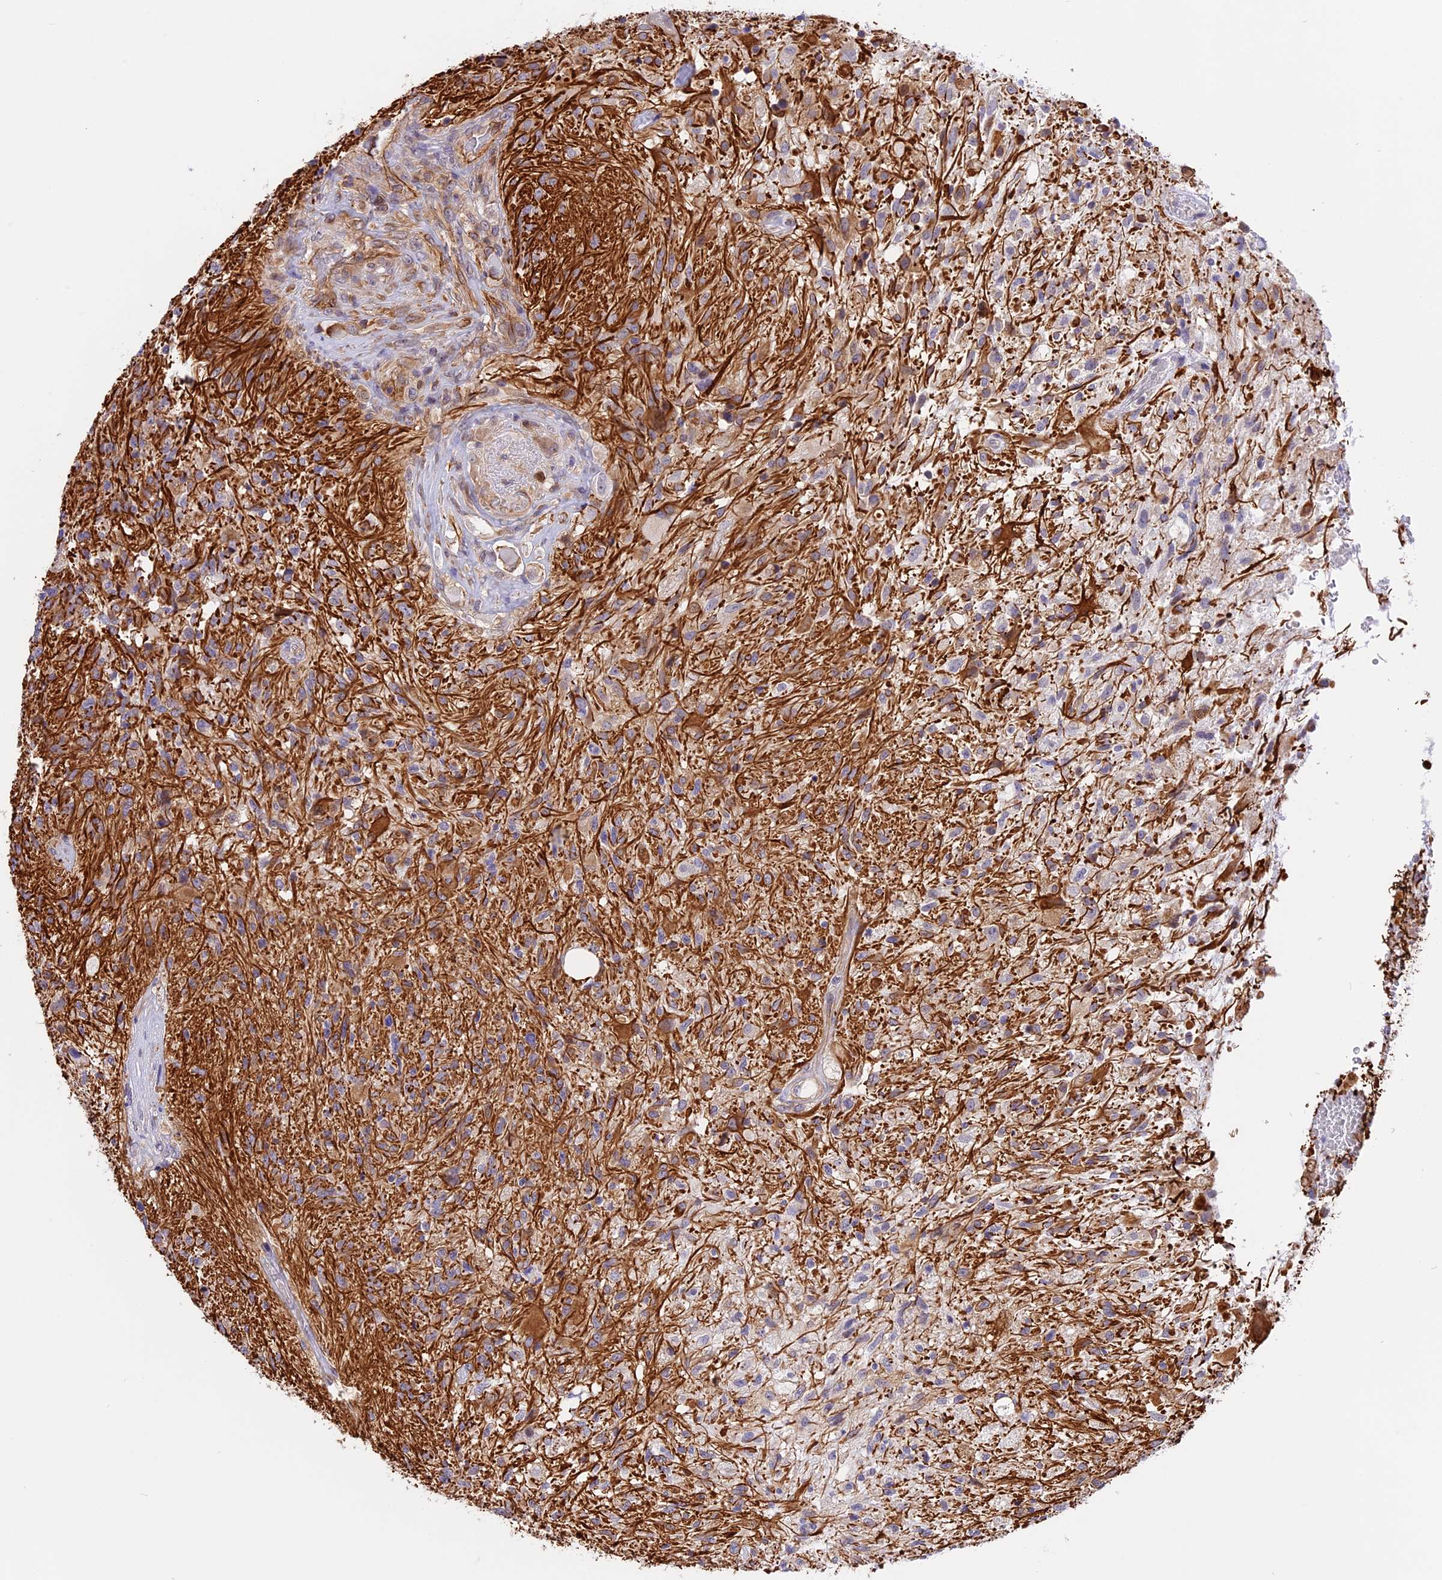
{"staining": {"intensity": "moderate", "quantity": "25%-75%", "location": "cytoplasmic/membranous"}, "tissue": "glioma", "cell_type": "Tumor cells", "image_type": "cancer", "snomed": [{"axis": "morphology", "description": "Glioma, malignant, High grade"}, {"axis": "topography", "description": "Brain"}], "caption": "A brown stain shows moderate cytoplasmic/membranous staining of a protein in malignant high-grade glioma tumor cells.", "gene": "R3HDM4", "patient": {"sex": "male", "age": 56}}